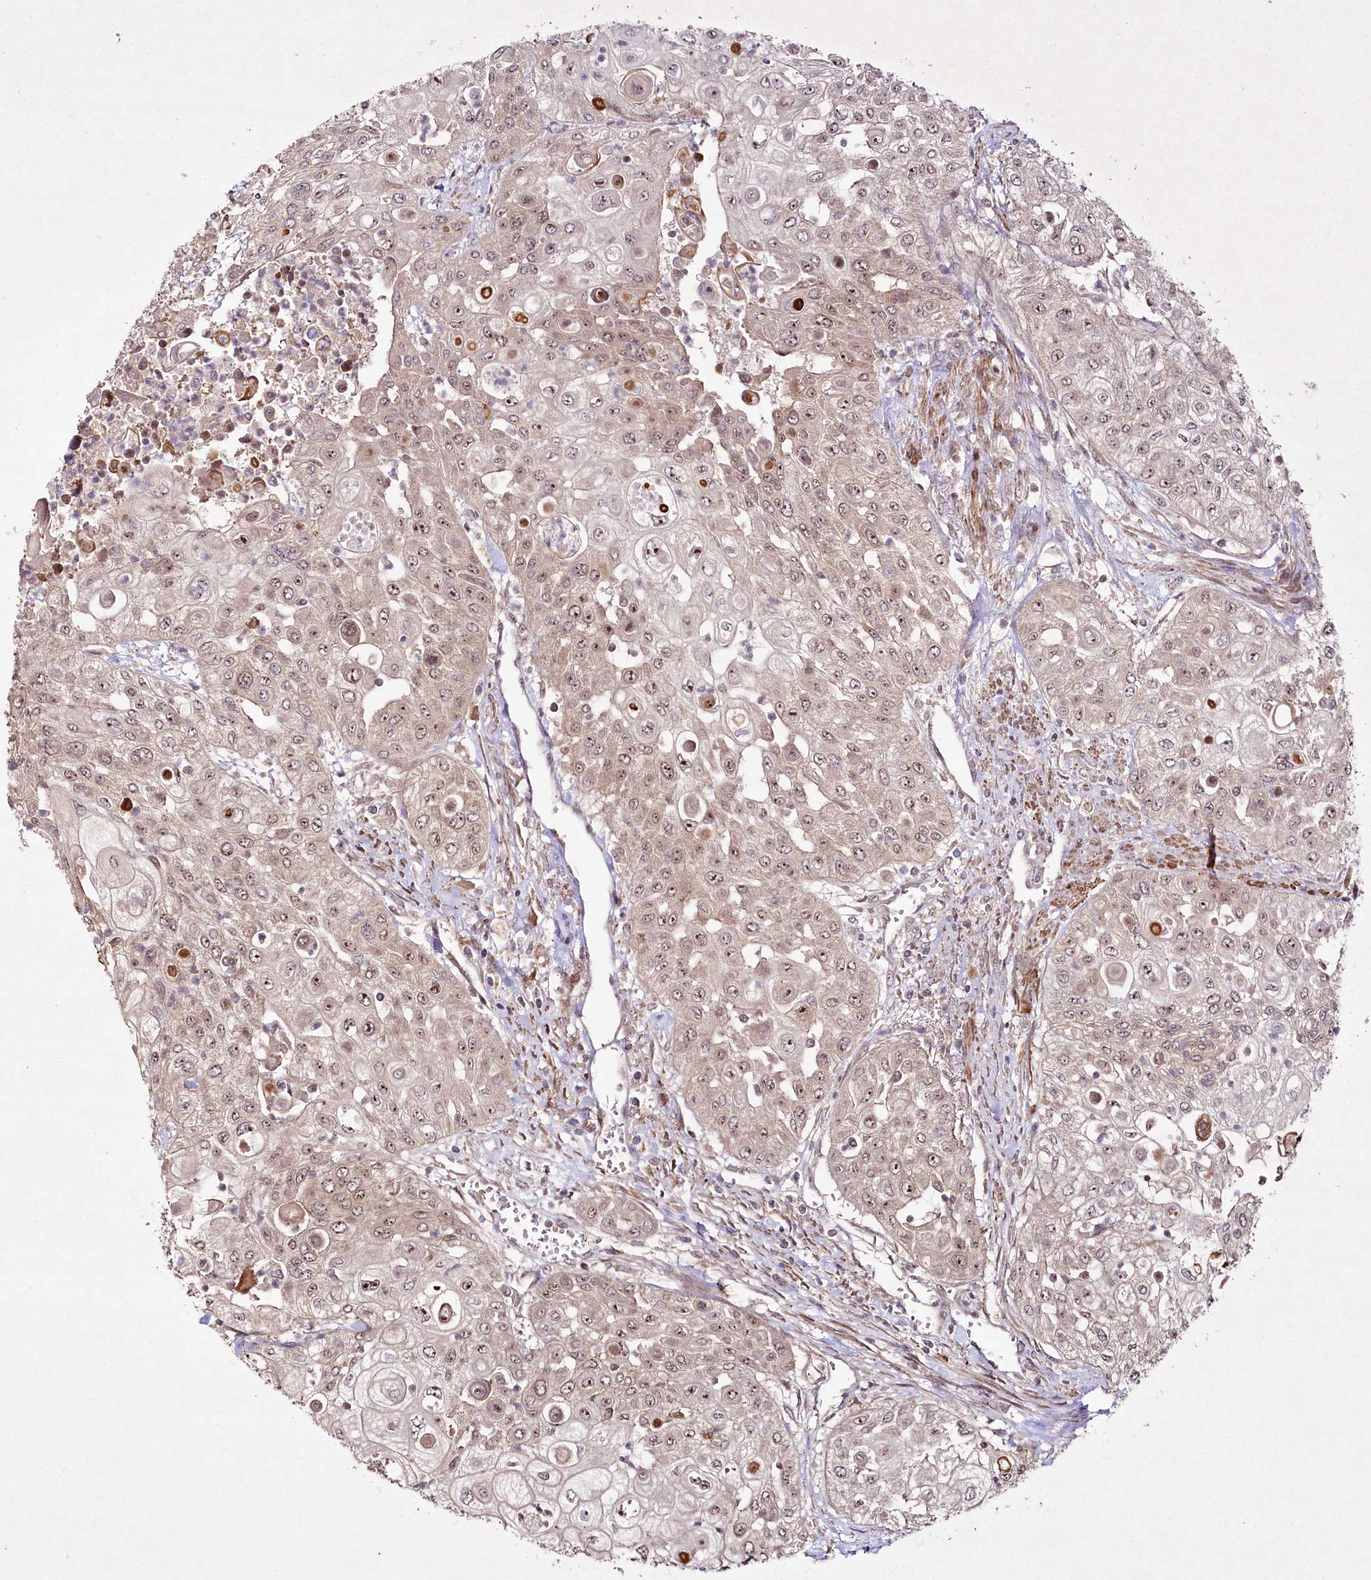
{"staining": {"intensity": "weak", "quantity": ">75%", "location": "nuclear"}, "tissue": "urothelial cancer", "cell_type": "Tumor cells", "image_type": "cancer", "snomed": [{"axis": "morphology", "description": "Urothelial carcinoma, High grade"}, {"axis": "topography", "description": "Urinary bladder"}], "caption": "Urothelial carcinoma (high-grade) stained with DAB immunohistochemistry (IHC) demonstrates low levels of weak nuclear staining in about >75% of tumor cells.", "gene": "CCDC59", "patient": {"sex": "female", "age": 79}}